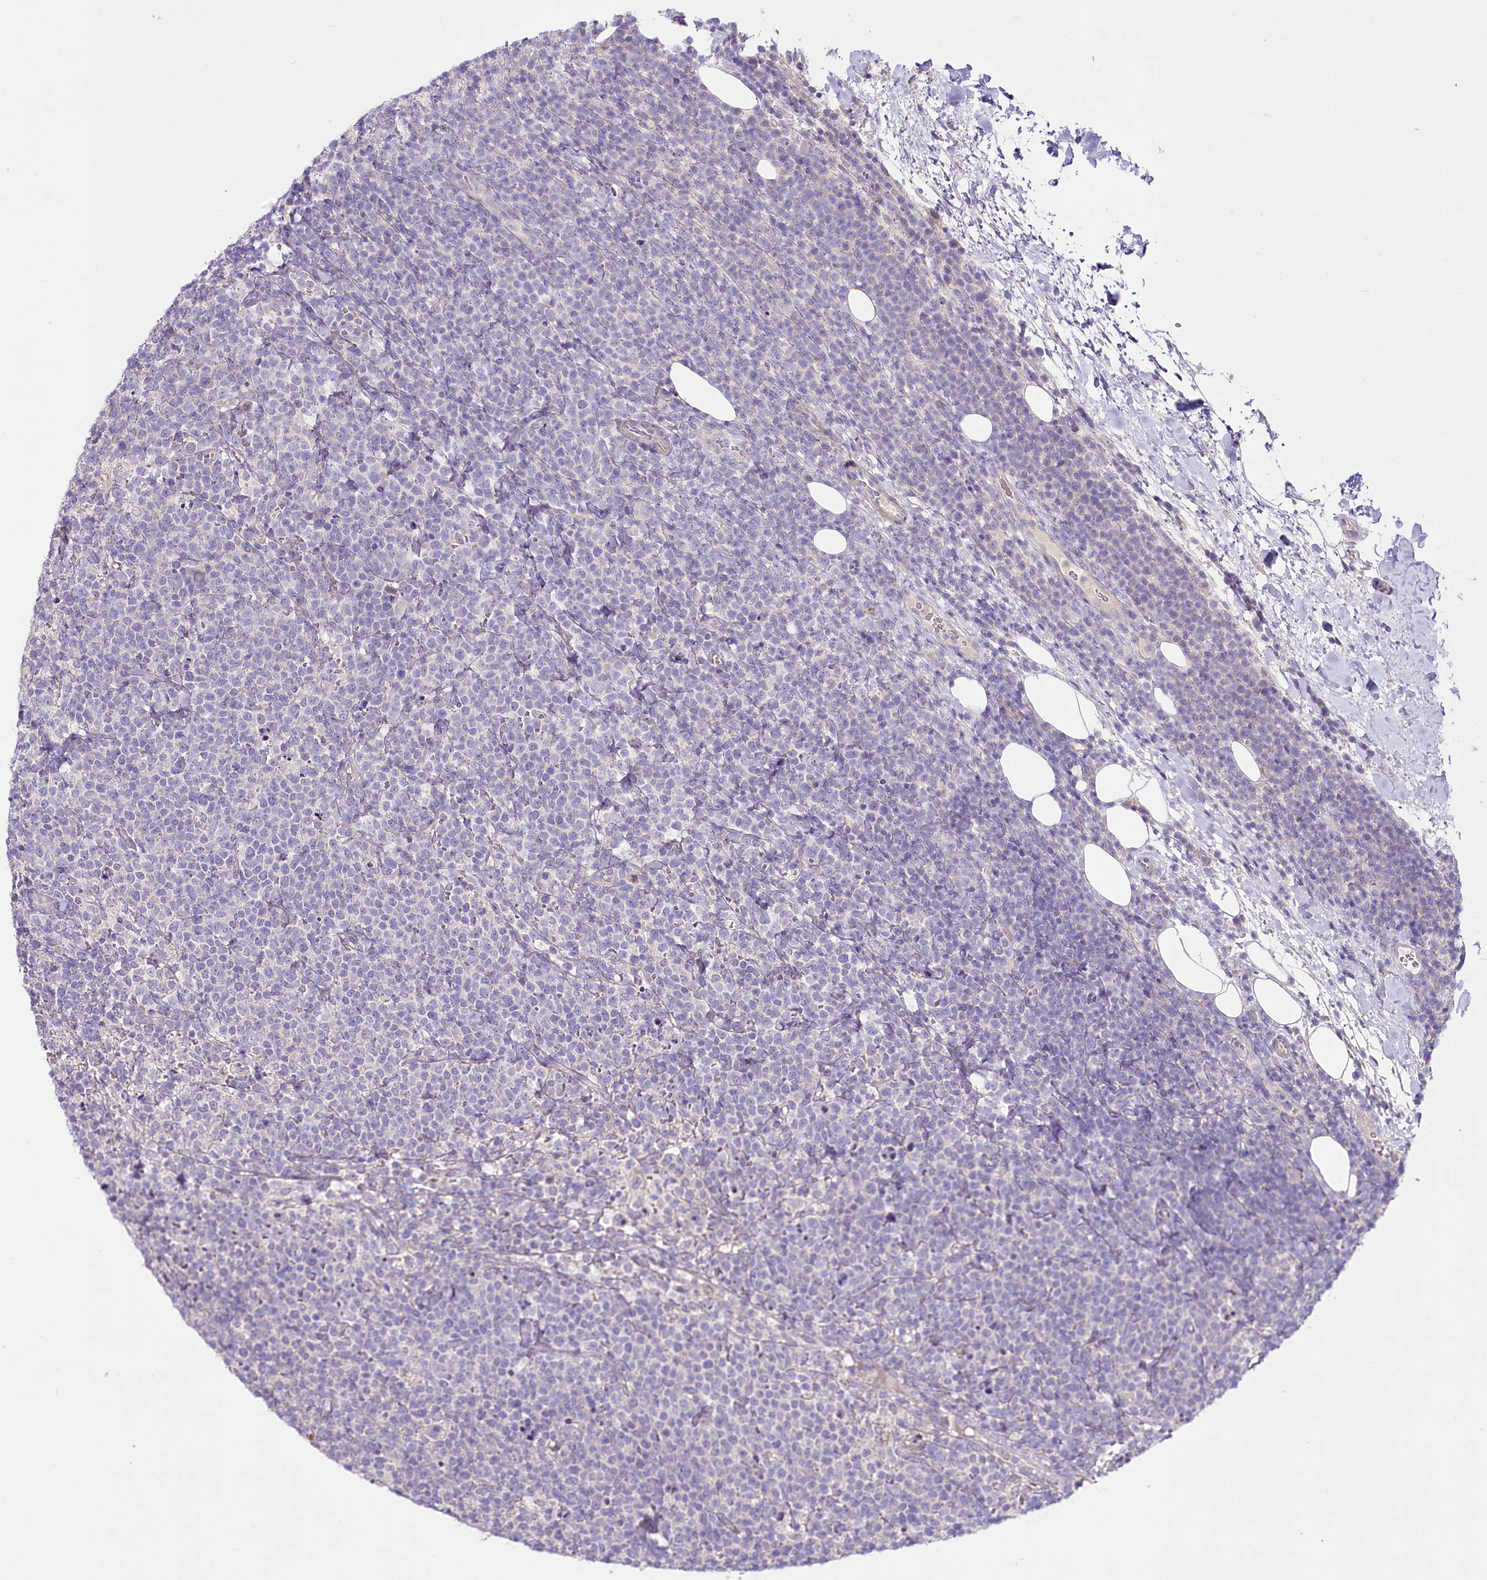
{"staining": {"intensity": "negative", "quantity": "none", "location": "none"}, "tissue": "lymphoma", "cell_type": "Tumor cells", "image_type": "cancer", "snomed": [{"axis": "morphology", "description": "Malignant lymphoma, non-Hodgkin's type, High grade"}, {"axis": "topography", "description": "Lymph node"}], "caption": "Immunohistochemical staining of human lymphoma displays no significant staining in tumor cells.", "gene": "LRRC14B", "patient": {"sex": "male", "age": 61}}